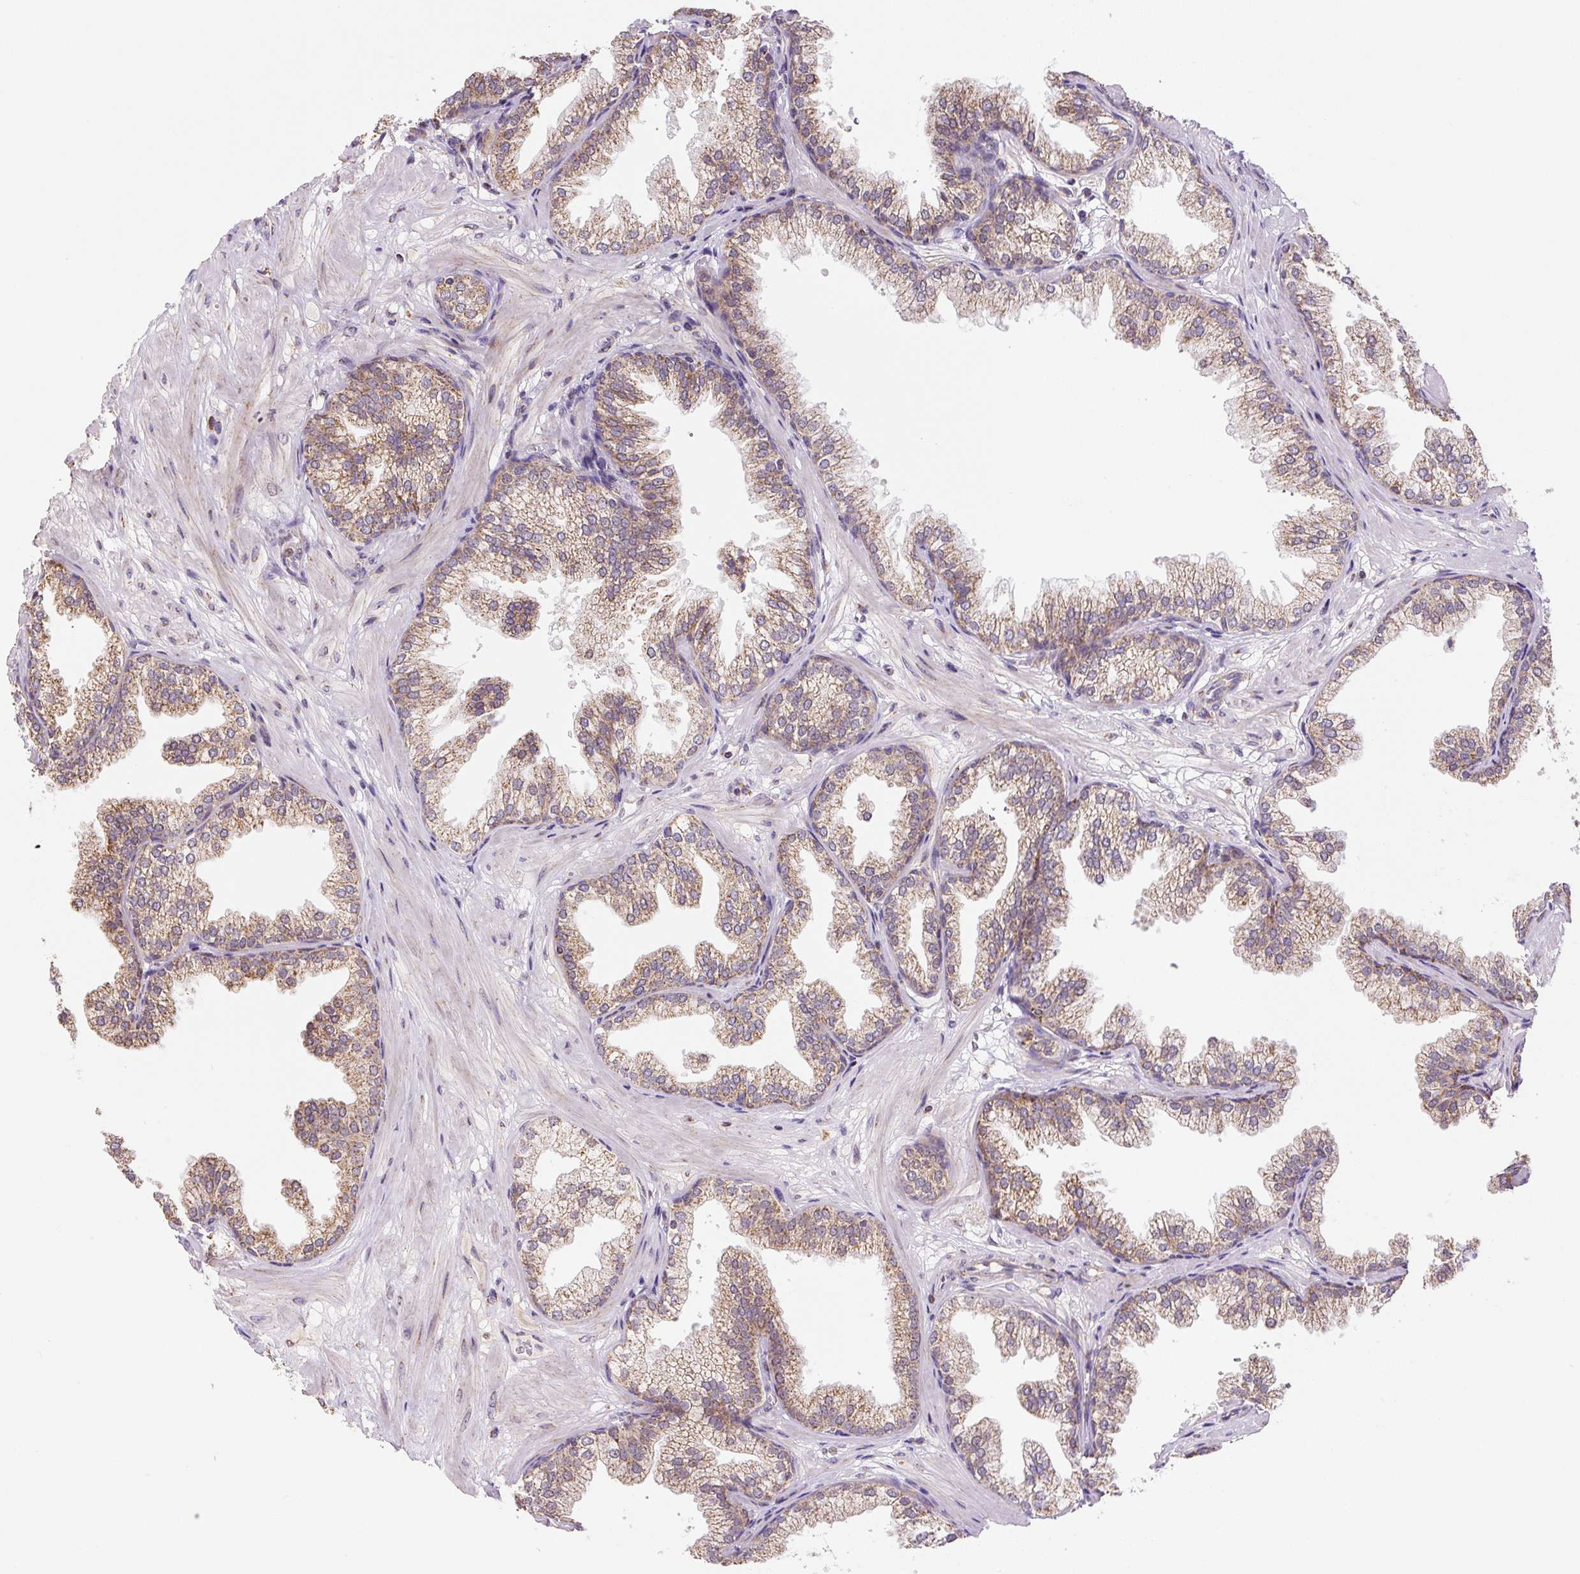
{"staining": {"intensity": "moderate", "quantity": ">75%", "location": "cytoplasmic/membranous"}, "tissue": "prostate", "cell_type": "Glandular cells", "image_type": "normal", "snomed": [{"axis": "morphology", "description": "Normal tissue, NOS"}, {"axis": "topography", "description": "Prostate"}], "caption": "High-power microscopy captured an IHC photomicrograph of normal prostate, revealing moderate cytoplasmic/membranous positivity in about >75% of glandular cells. (brown staining indicates protein expression, while blue staining denotes nuclei).", "gene": "MFSD9", "patient": {"sex": "male", "age": 37}}